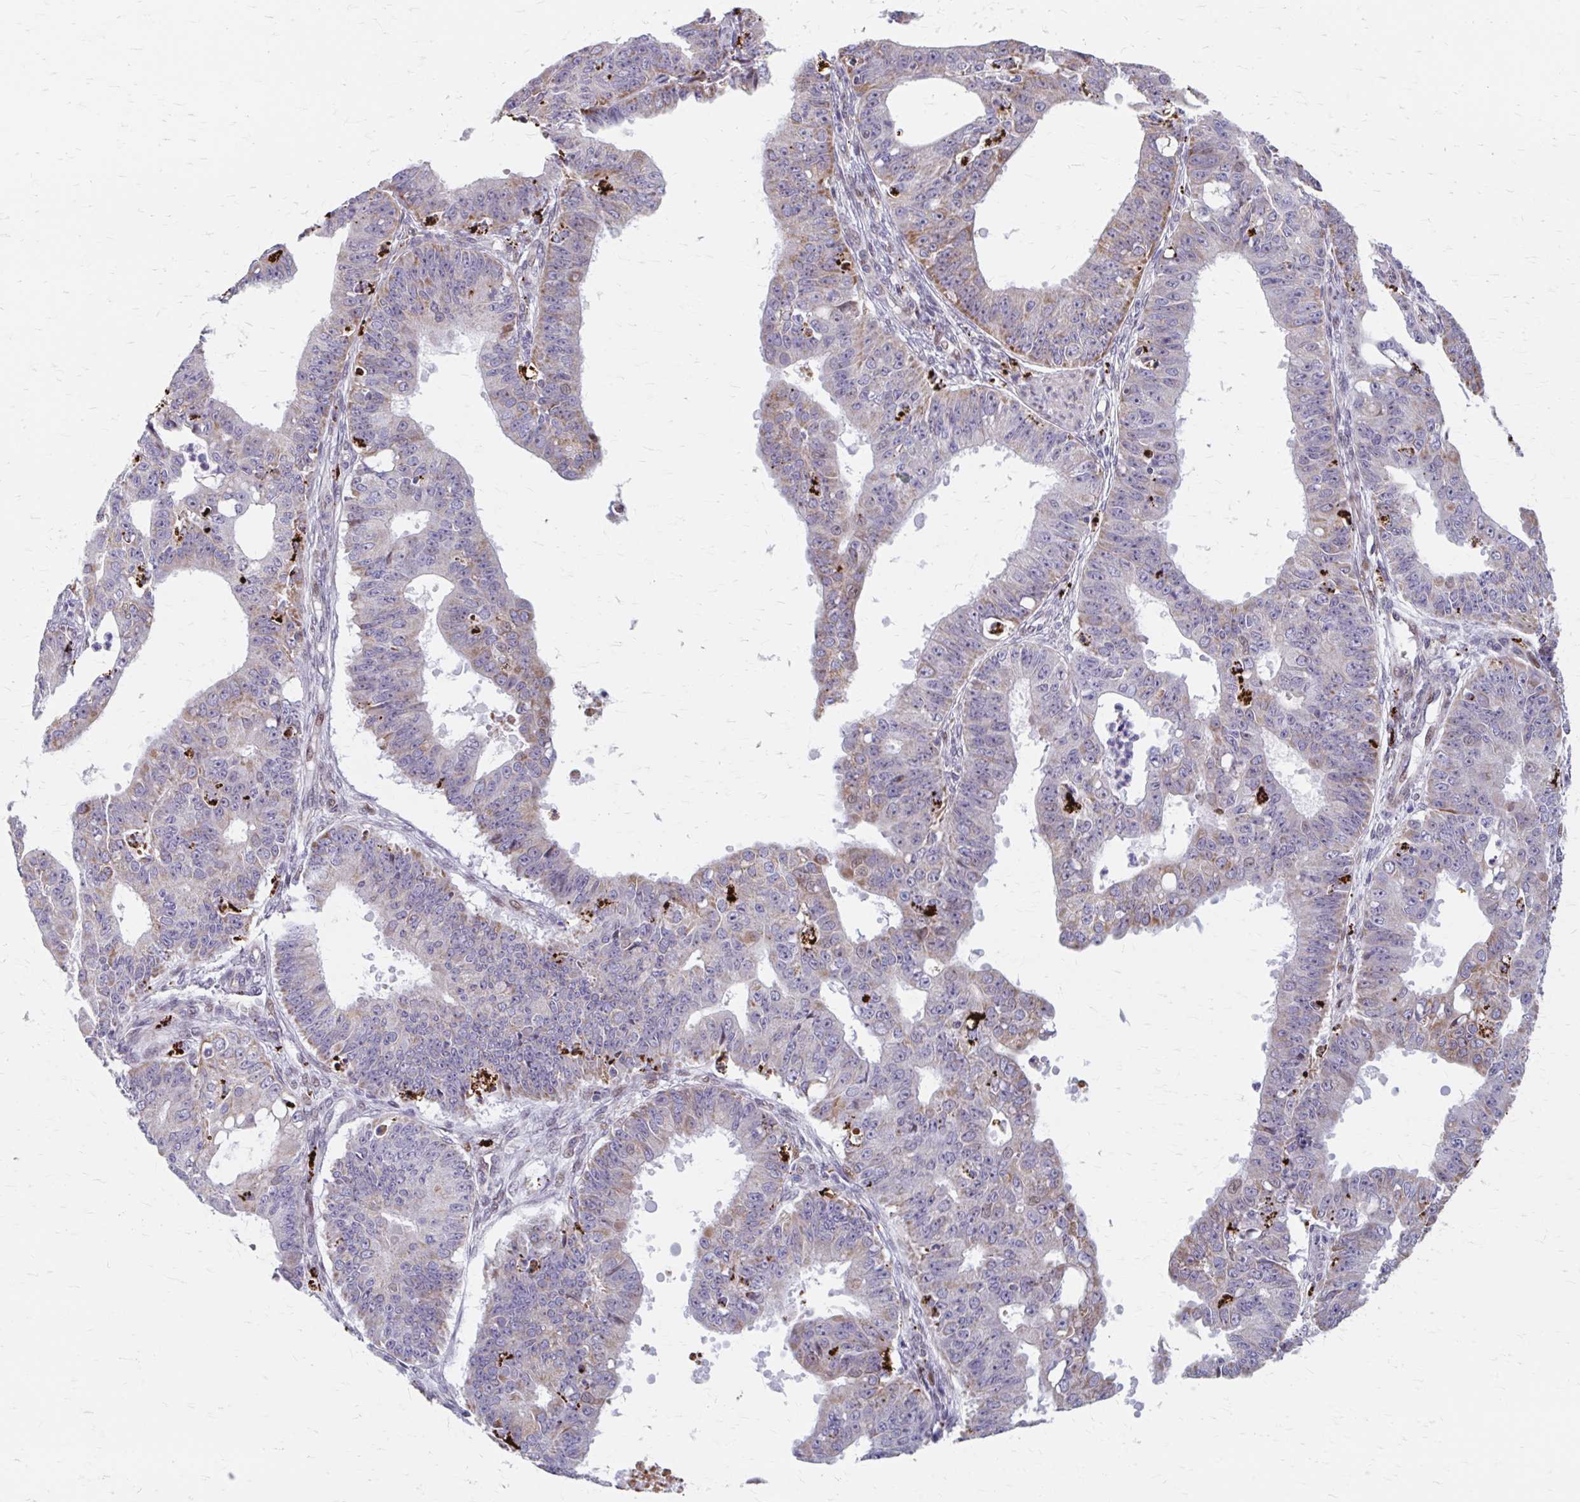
{"staining": {"intensity": "weak", "quantity": "<25%", "location": "cytoplasmic/membranous"}, "tissue": "ovarian cancer", "cell_type": "Tumor cells", "image_type": "cancer", "snomed": [{"axis": "morphology", "description": "Carcinoma, endometroid"}, {"axis": "topography", "description": "Appendix"}, {"axis": "topography", "description": "Ovary"}], "caption": "The immunohistochemistry (IHC) micrograph has no significant expression in tumor cells of ovarian endometroid carcinoma tissue. (Brightfield microscopy of DAB (3,3'-diaminobenzidine) immunohistochemistry at high magnification).", "gene": "BEAN1", "patient": {"sex": "female", "age": 42}}